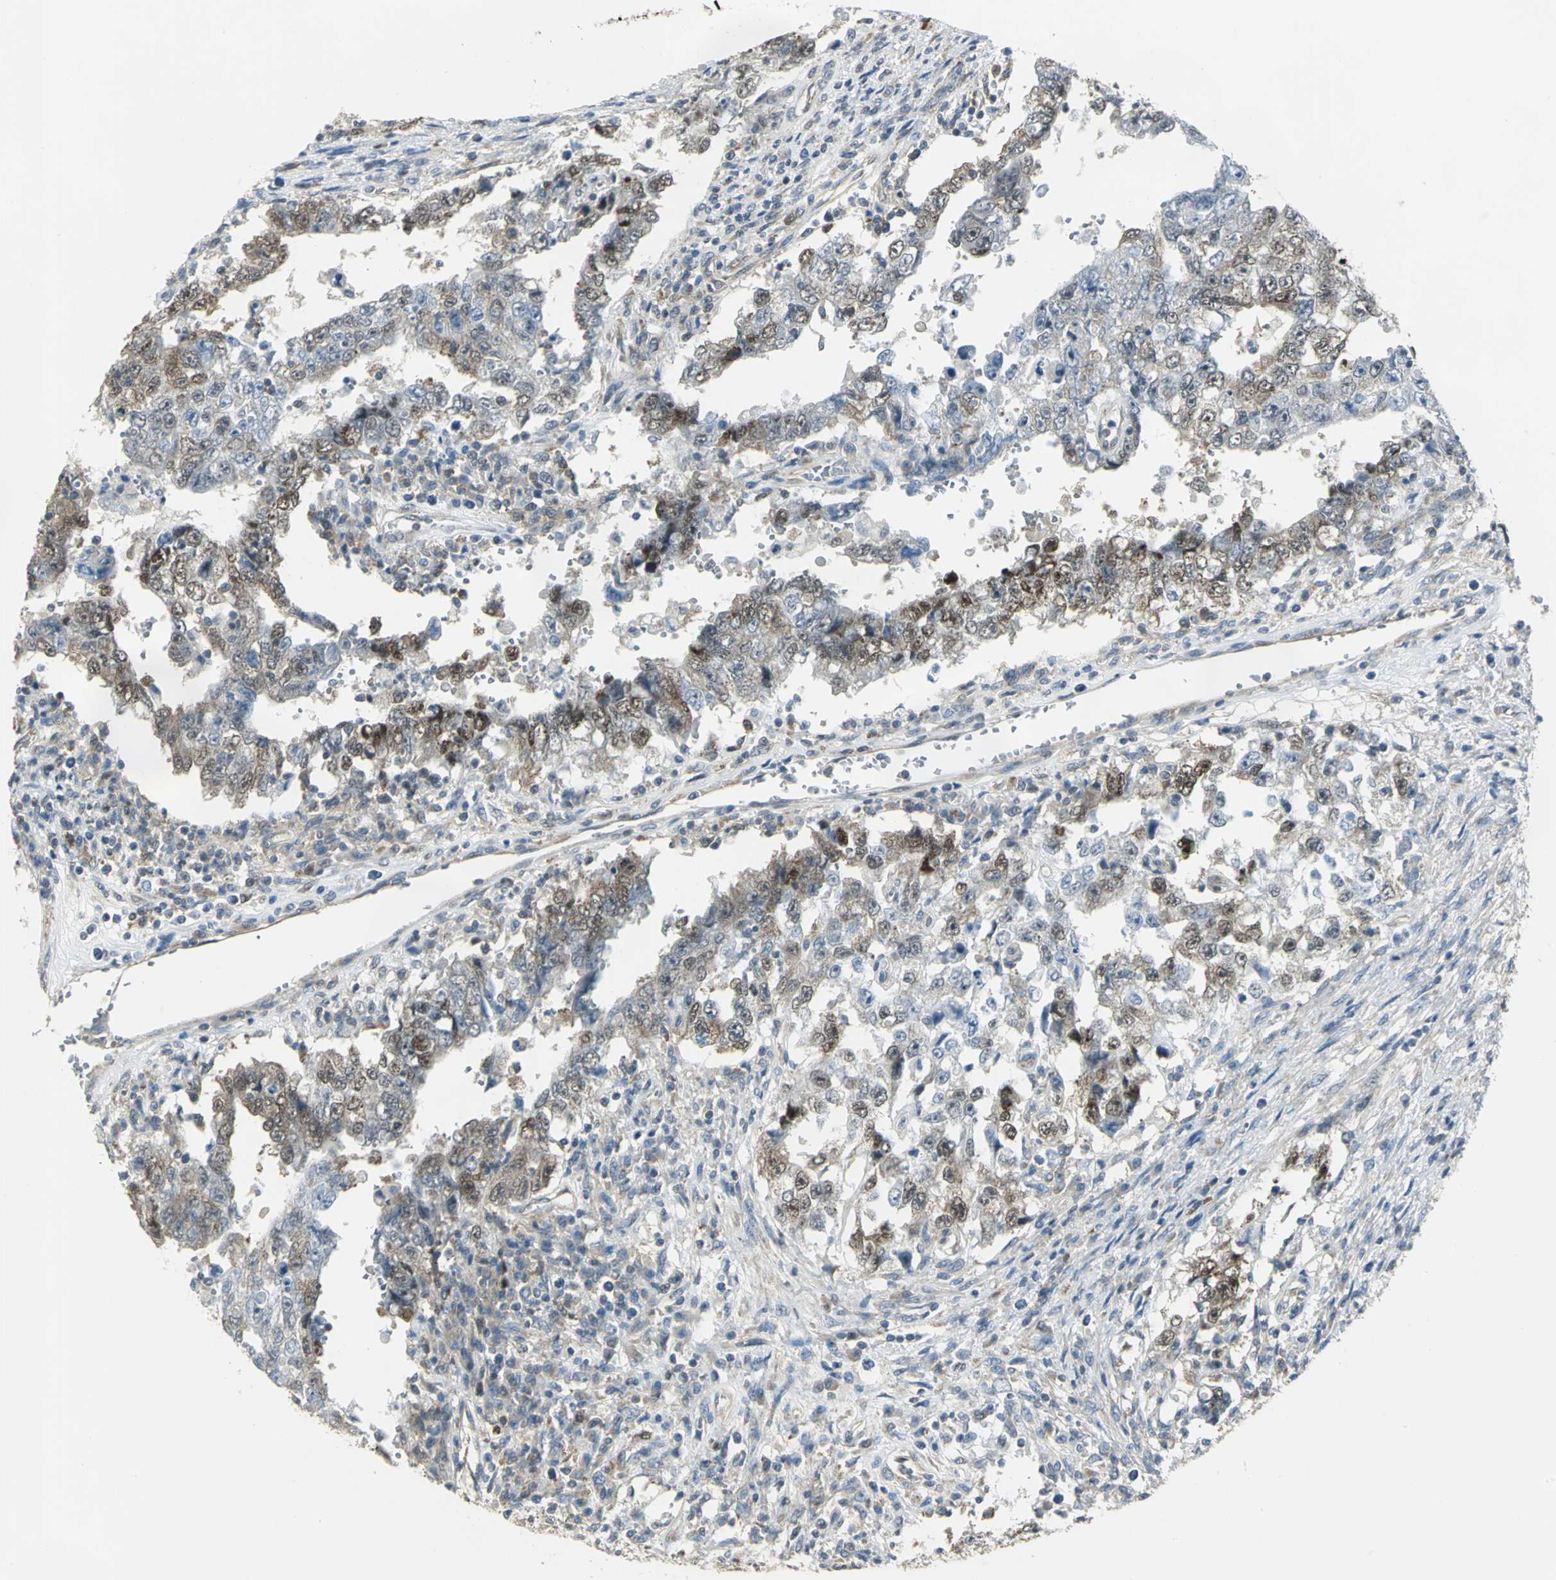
{"staining": {"intensity": "weak", "quantity": "25%-75%", "location": "cytoplasmic/membranous,nuclear"}, "tissue": "testis cancer", "cell_type": "Tumor cells", "image_type": "cancer", "snomed": [{"axis": "morphology", "description": "Carcinoma, Embryonal, NOS"}, {"axis": "topography", "description": "Testis"}], "caption": "This micrograph exhibits immunohistochemistry (IHC) staining of embryonal carcinoma (testis), with low weak cytoplasmic/membranous and nuclear staining in about 25%-75% of tumor cells.", "gene": "DDX5", "patient": {"sex": "male", "age": 26}}